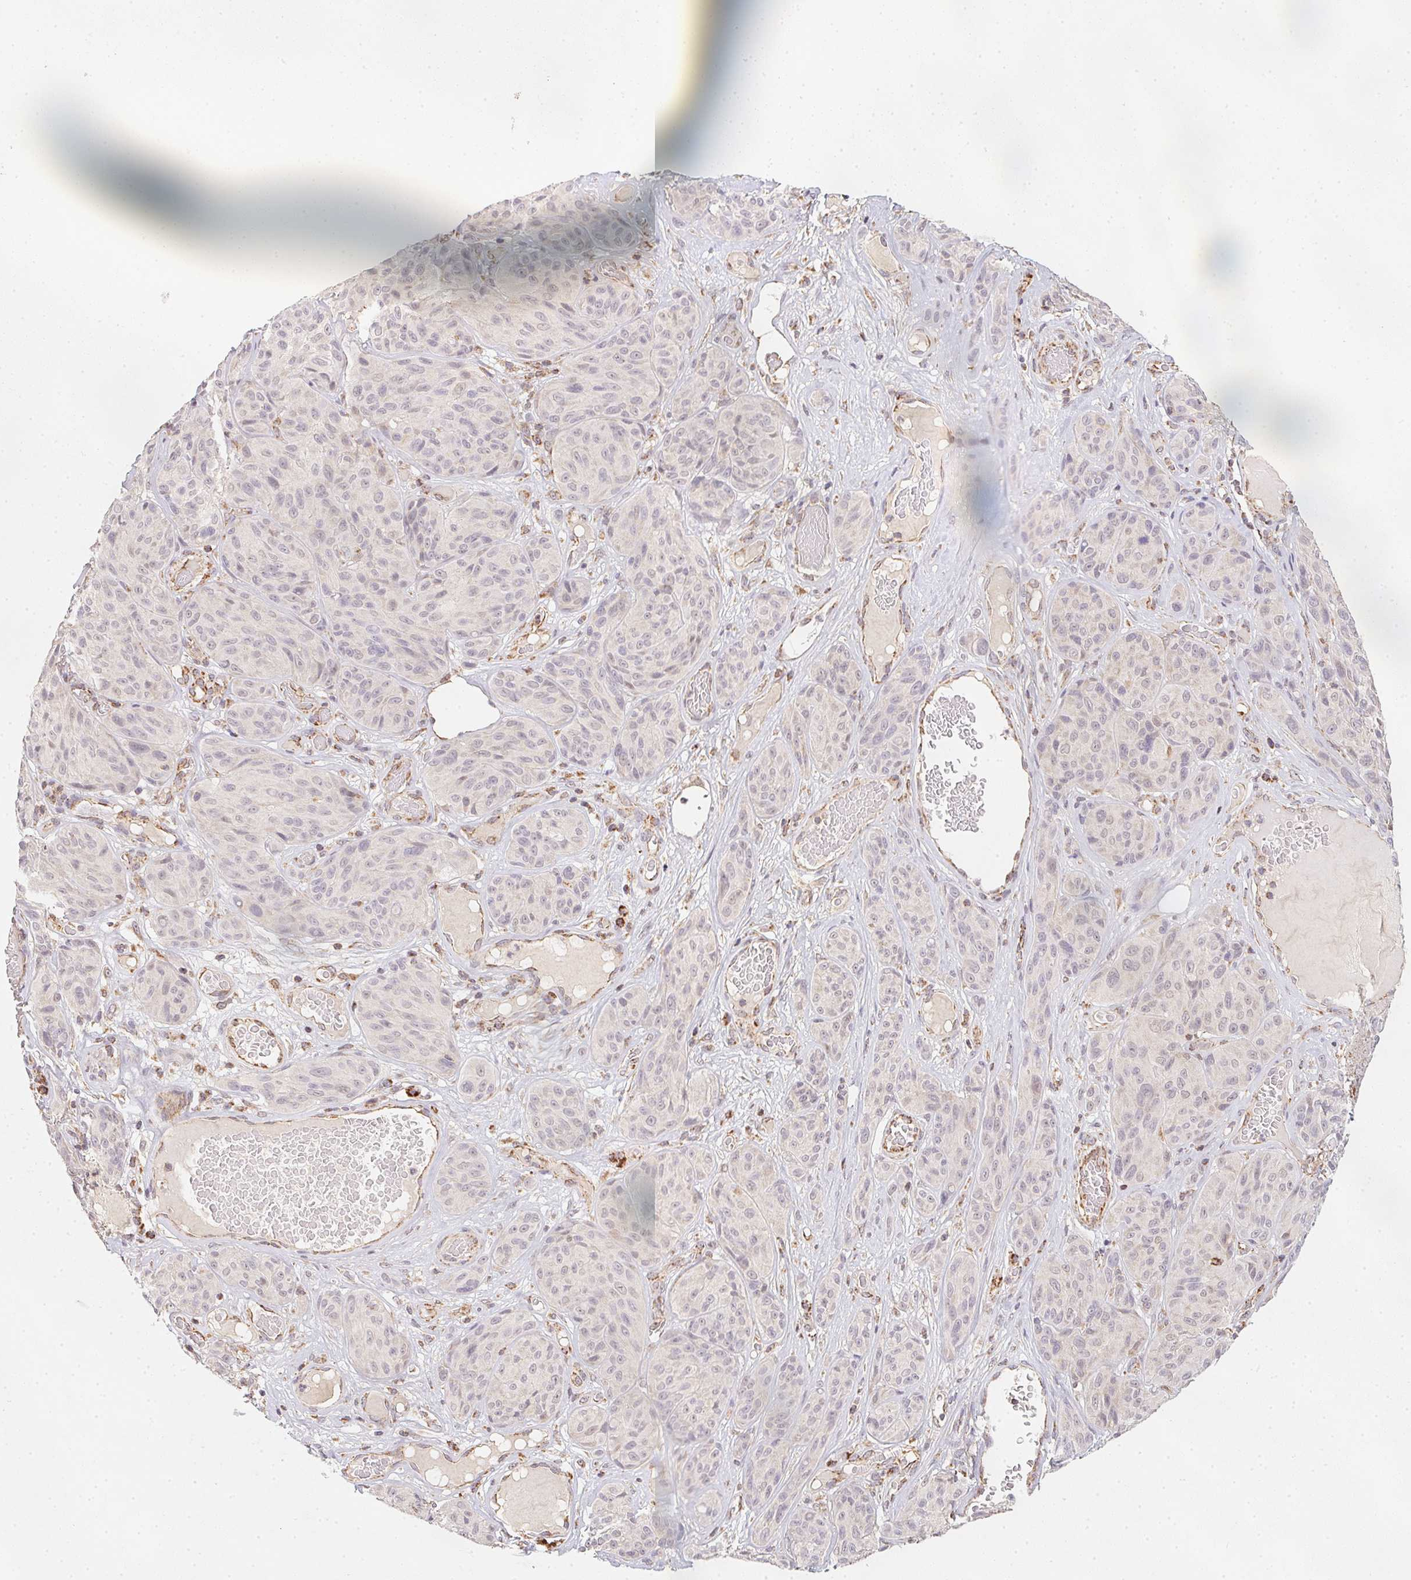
{"staining": {"intensity": "negative", "quantity": "none", "location": "none"}, "tissue": "melanoma", "cell_type": "Tumor cells", "image_type": "cancer", "snomed": [{"axis": "morphology", "description": "Malignant melanoma, NOS"}, {"axis": "topography", "description": "Skin"}], "caption": "Histopathology image shows no significant protein staining in tumor cells of malignant melanoma.", "gene": "NDUFS6", "patient": {"sex": "male", "age": 91}}